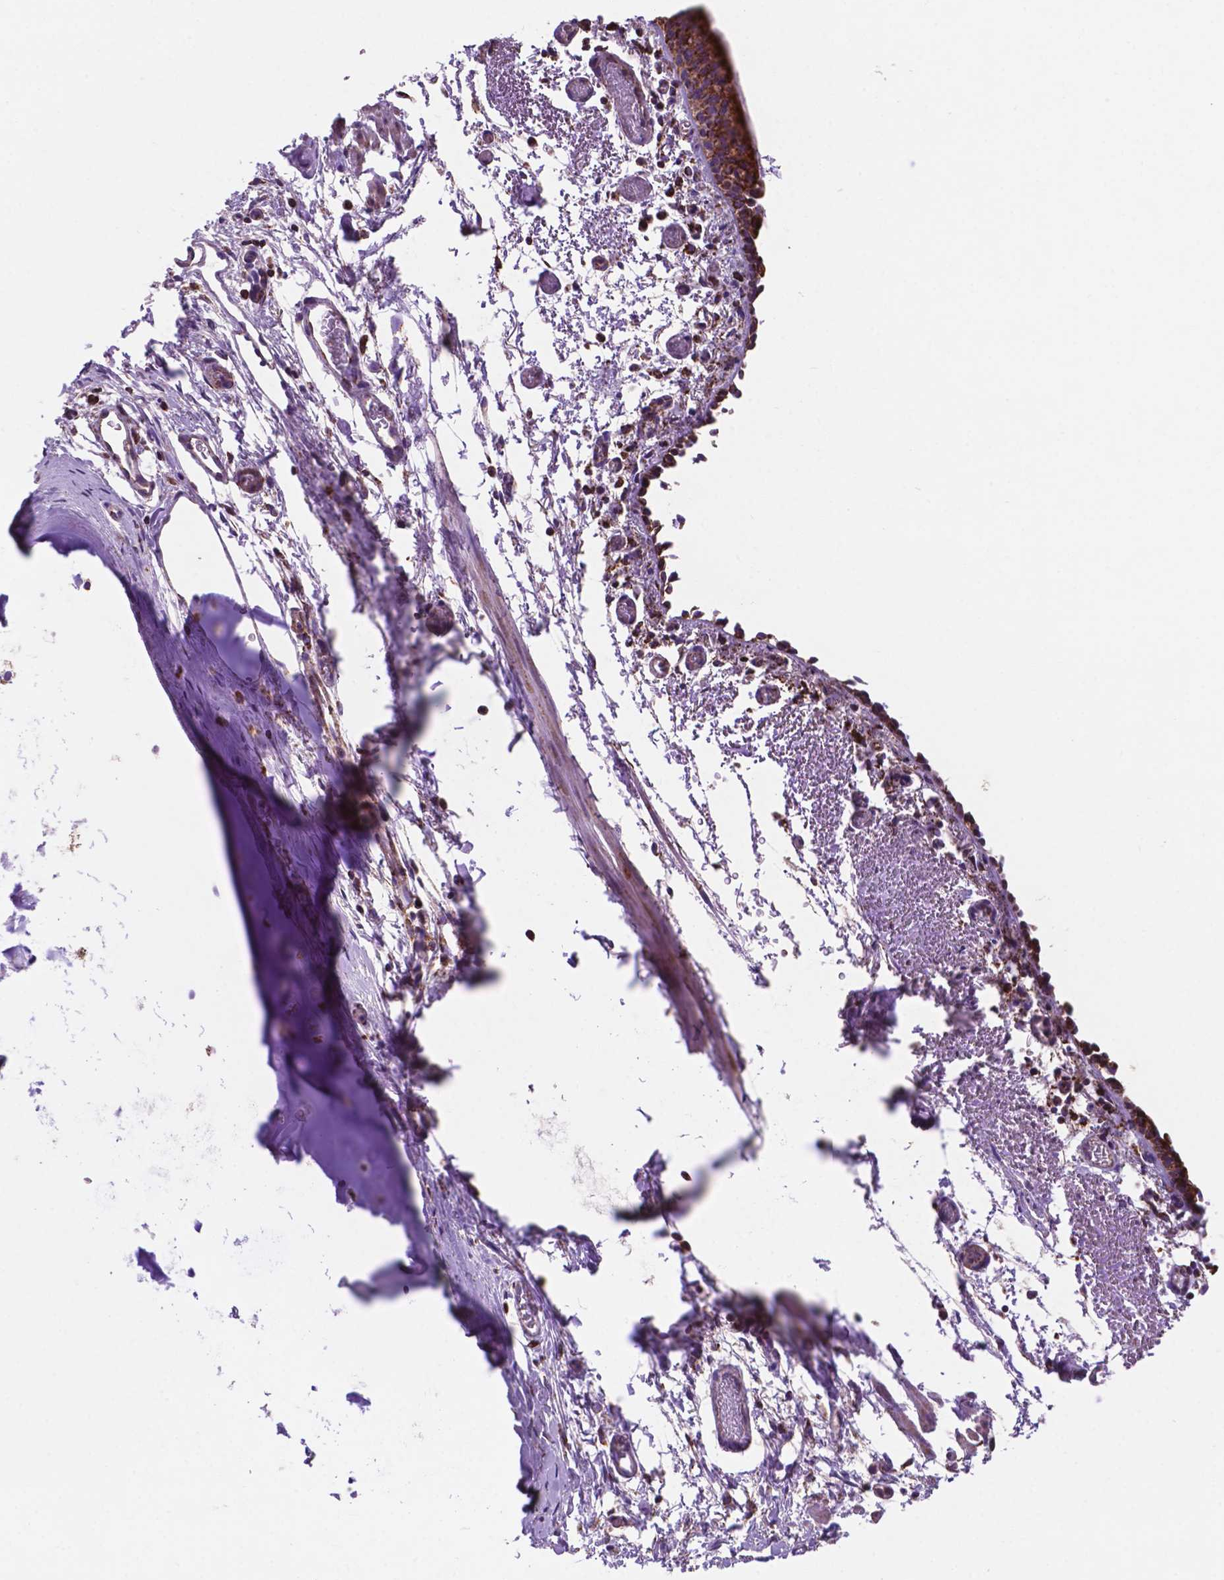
{"staining": {"intensity": "strong", "quantity": ">75%", "location": "cytoplasmic/membranous"}, "tissue": "bronchus", "cell_type": "Respiratory epithelial cells", "image_type": "normal", "snomed": [{"axis": "morphology", "description": "Normal tissue, NOS"}, {"axis": "morphology", "description": "Adenocarcinoma, NOS"}, {"axis": "topography", "description": "Bronchus"}], "caption": "Human bronchus stained with a brown dye demonstrates strong cytoplasmic/membranous positive expression in about >75% of respiratory epithelial cells.", "gene": "HSPD1", "patient": {"sex": "male", "age": 68}}